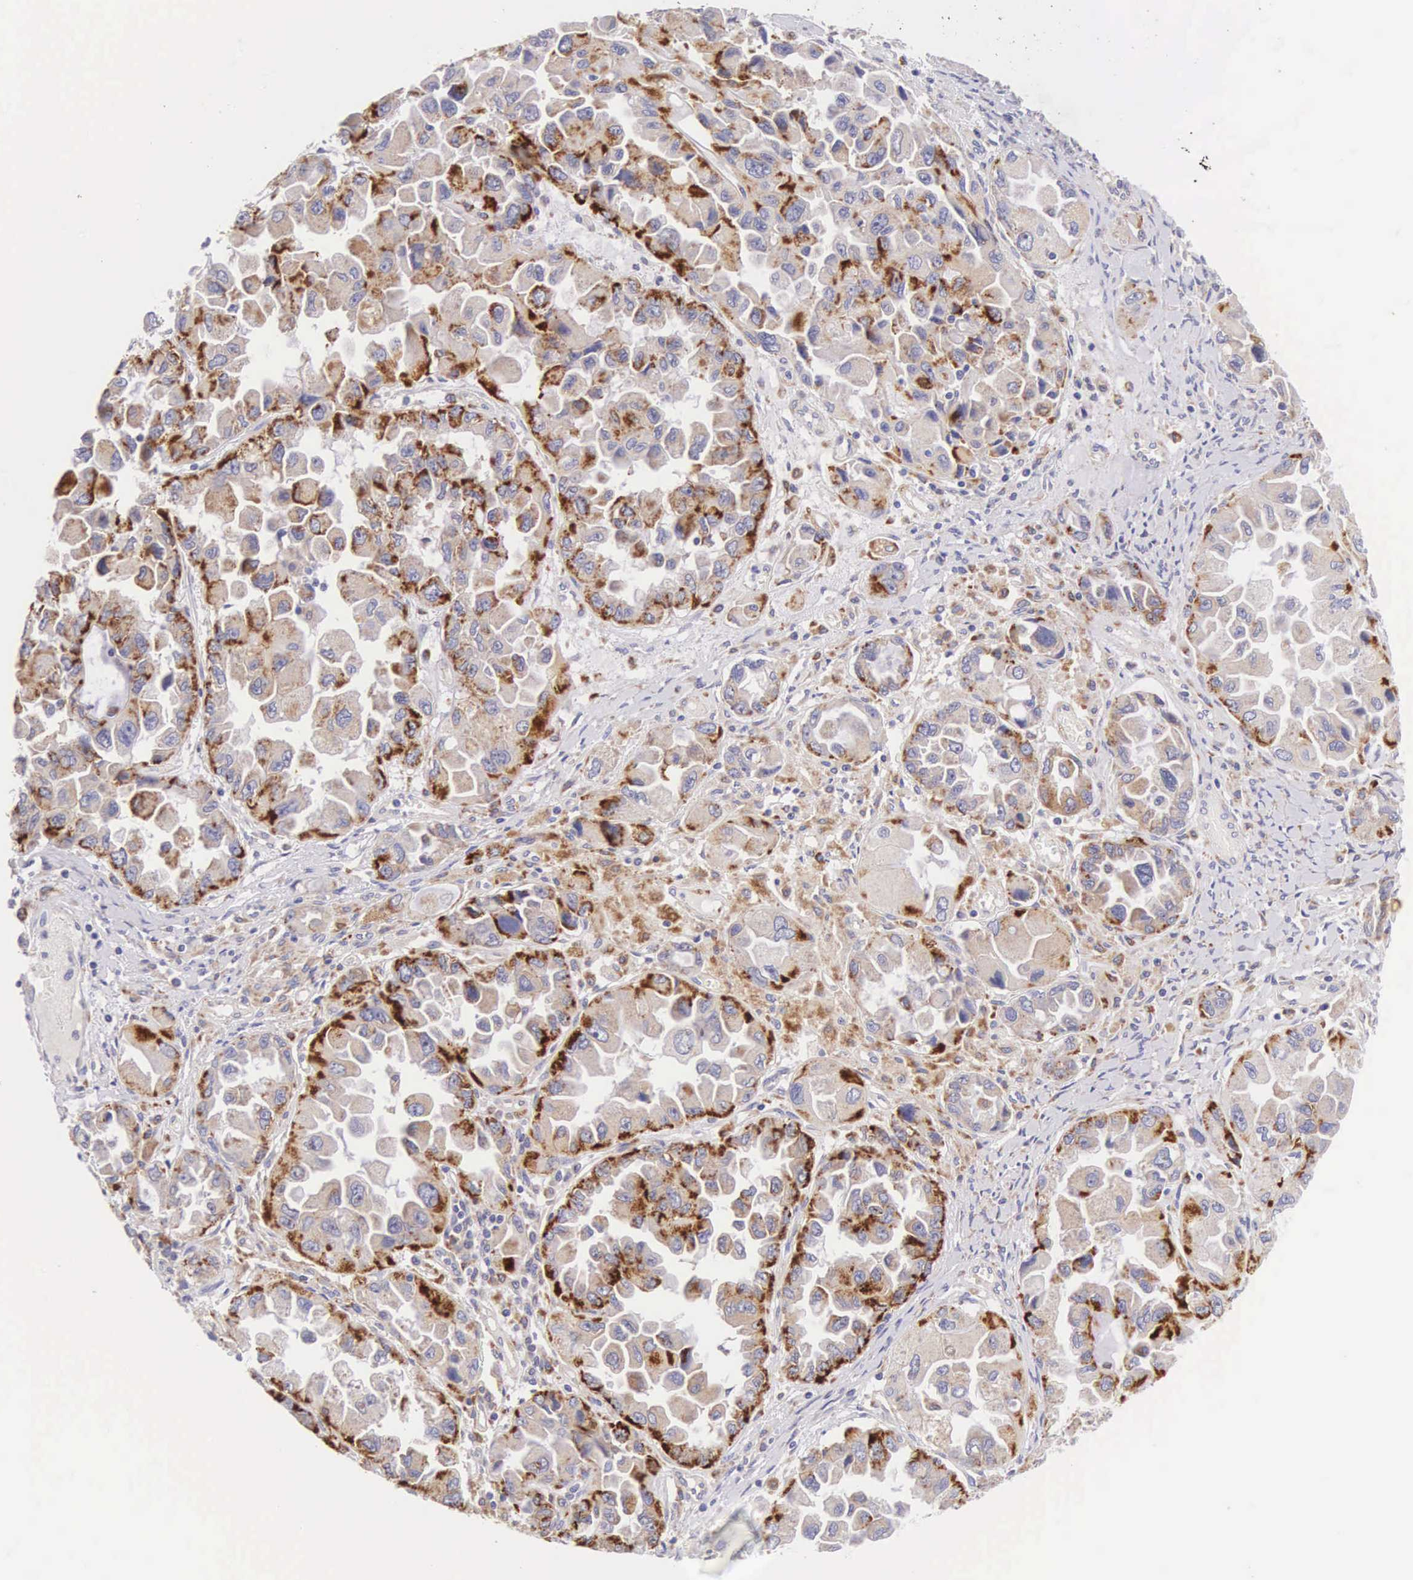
{"staining": {"intensity": "moderate", "quantity": "25%-75%", "location": "cytoplasmic/membranous"}, "tissue": "ovarian cancer", "cell_type": "Tumor cells", "image_type": "cancer", "snomed": [{"axis": "morphology", "description": "Cystadenocarcinoma, serous, NOS"}, {"axis": "topography", "description": "Ovary"}], "caption": "Protein expression by immunohistochemistry (IHC) shows moderate cytoplasmic/membranous positivity in approximately 25%-75% of tumor cells in ovarian cancer (serous cystadenocarcinoma).", "gene": "NSDHL", "patient": {"sex": "female", "age": 84}}